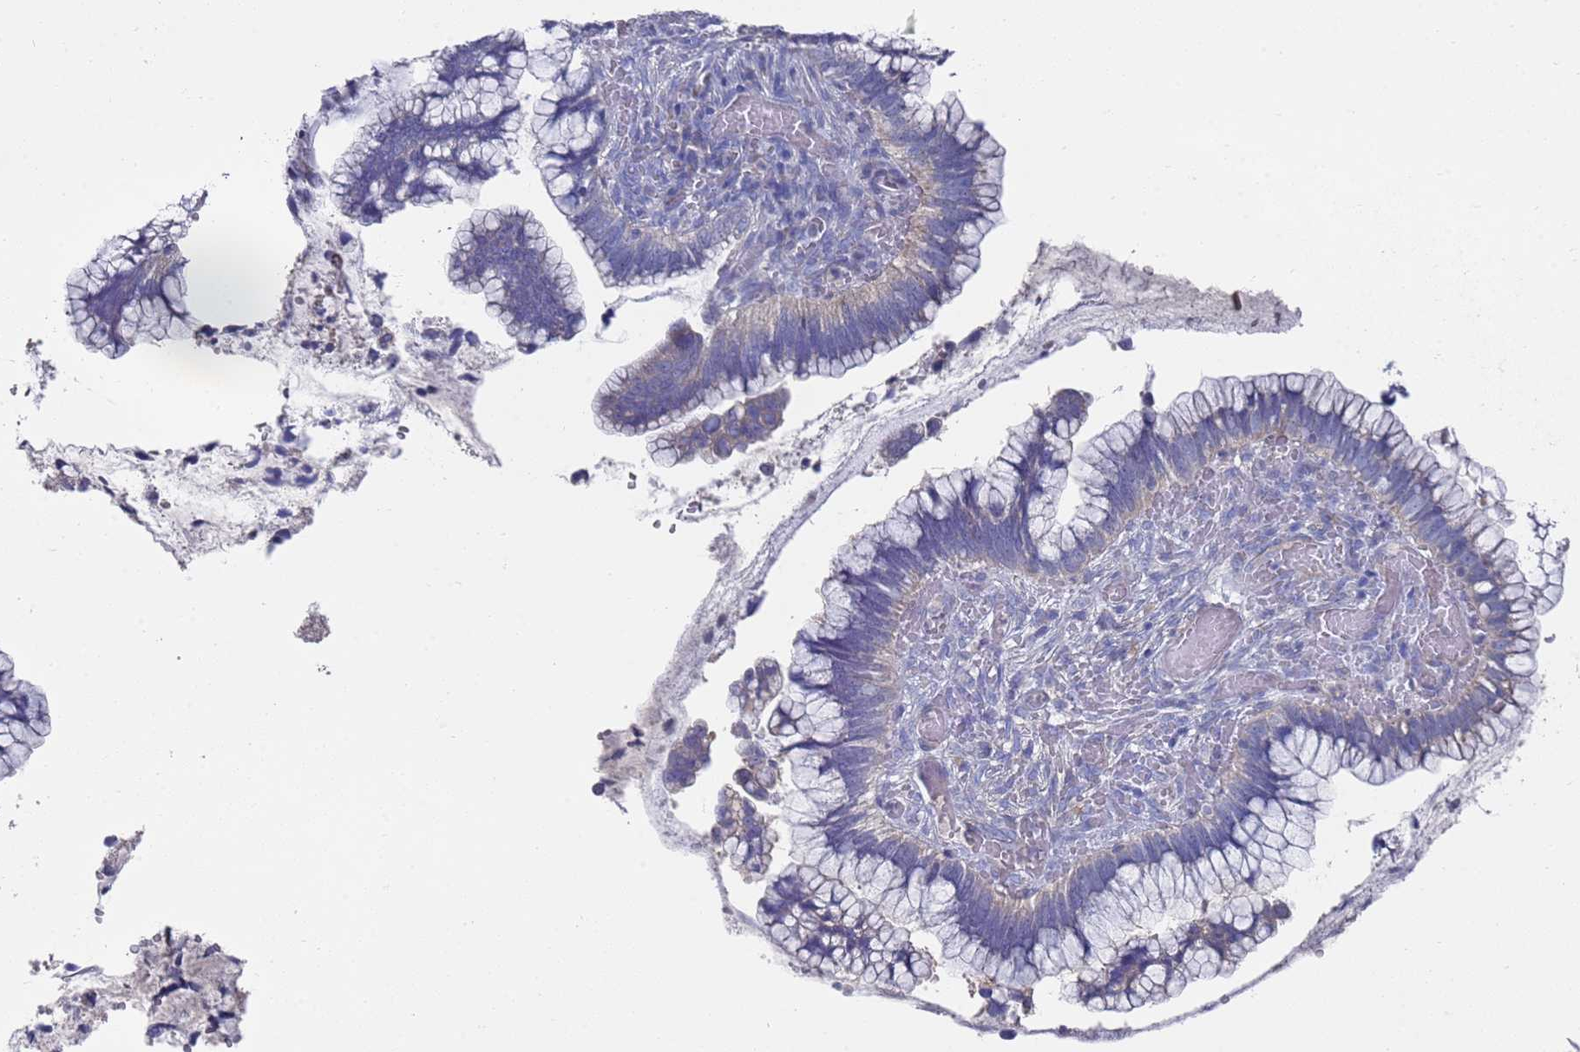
{"staining": {"intensity": "negative", "quantity": "none", "location": "none"}, "tissue": "cervical cancer", "cell_type": "Tumor cells", "image_type": "cancer", "snomed": [{"axis": "morphology", "description": "Adenocarcinoma, NOS"}, {"axis": "topography", "description": "Cervix"}], "caption": "The immunohistochemistry image has no significant staining in tumor cells of cervical cancer (adenocarcinoma) tissue.", "gene": "NPEPPS", "patient": {"sex": "female", "age": 44}}